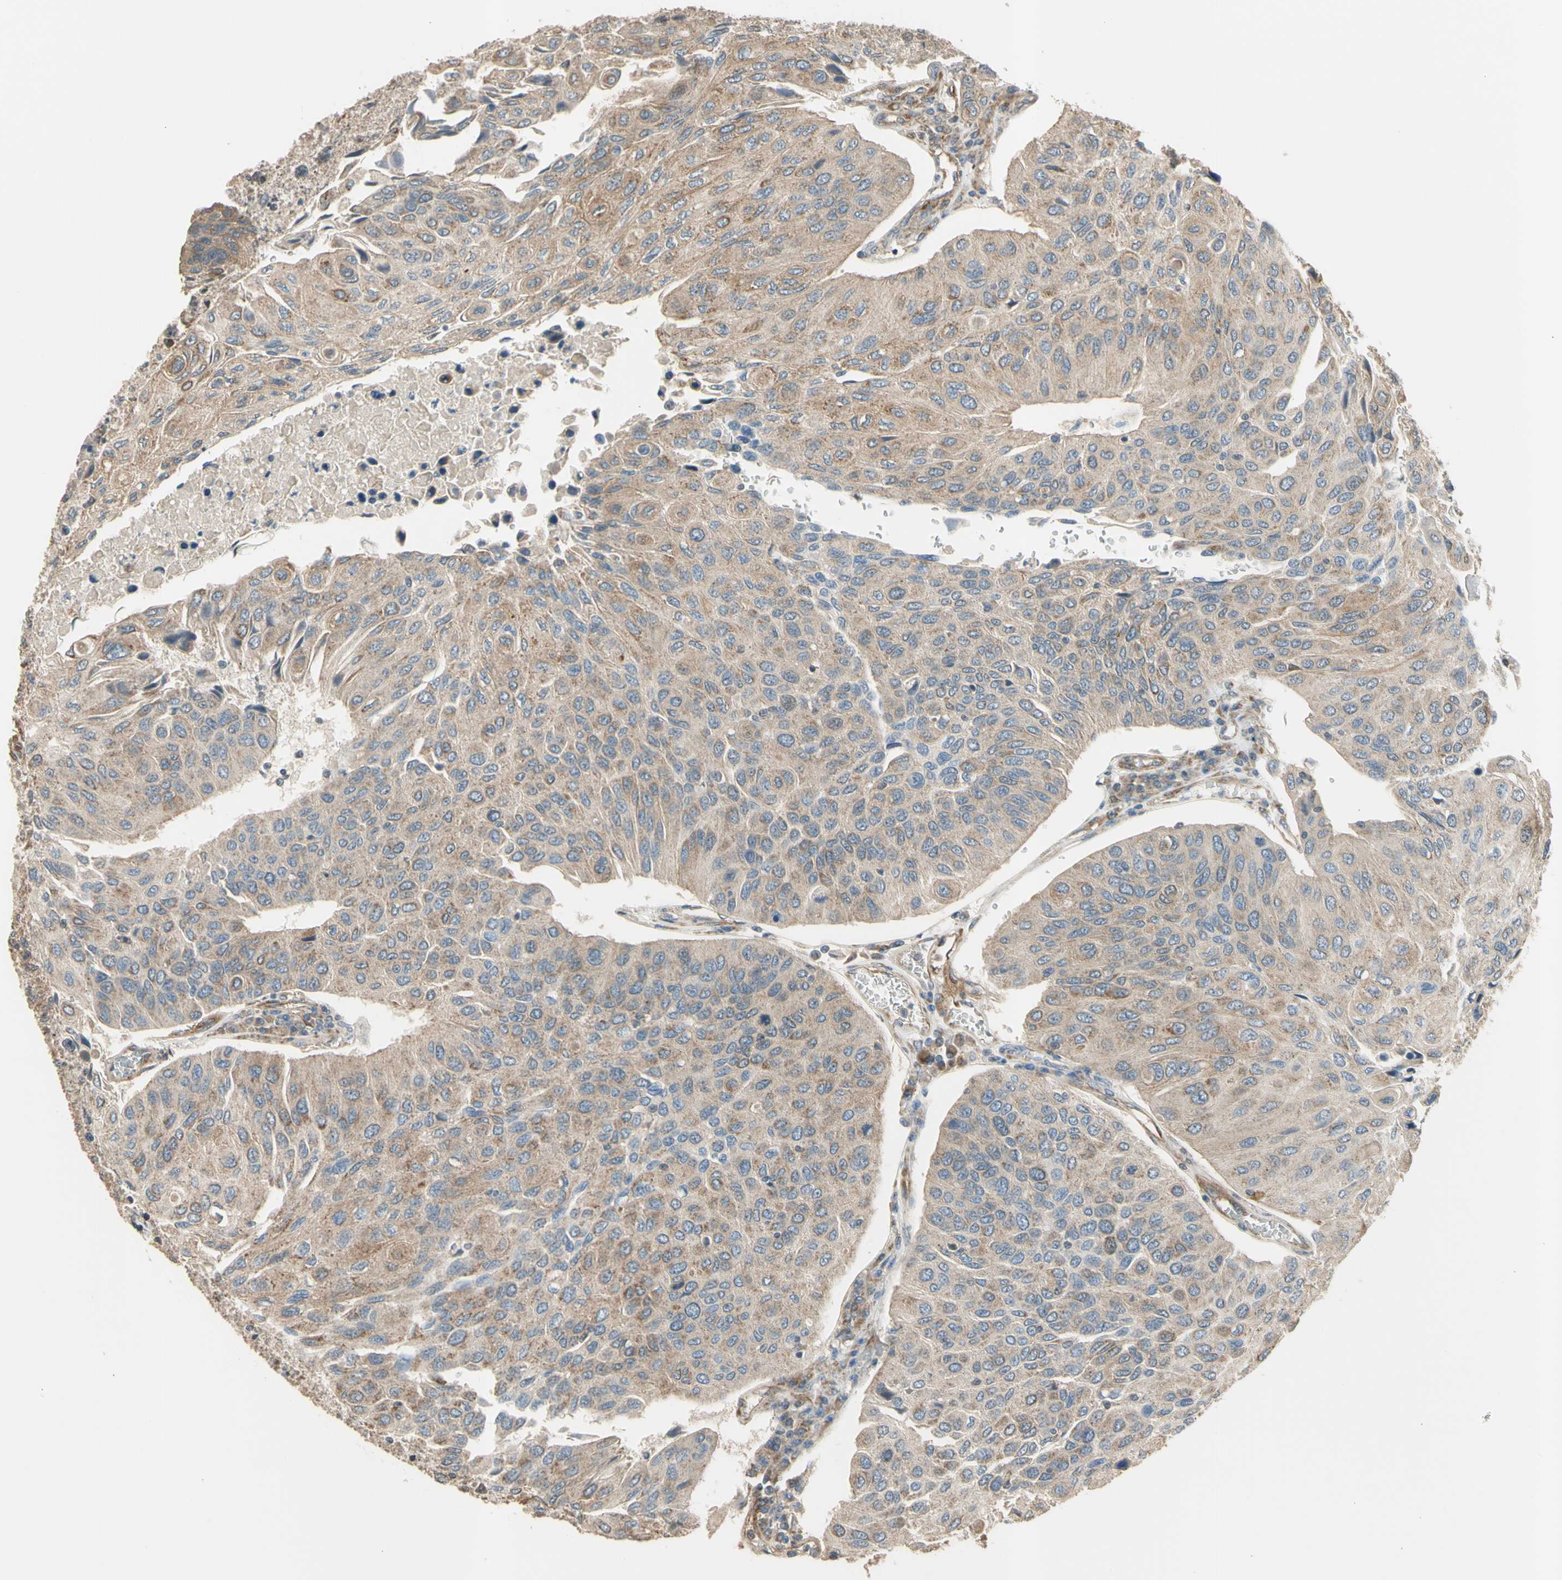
{"staining": {"intensity": "moderate", "quantity": ">75%", "location": "cytoplasmic/membranous"}, "tissue": "urothelial cancer", "cell_type": "Tumor cells", "image_type": "cancer", "snomed": [{"axis": "morphology", "description": "Urothelial carcinoma, High grade"}, {"axis": "topography", "description": "Urinary bladder"}], "caption": "IHC photomicrograph of urothelial cancer stained for a protein (brown), which reveals medium levels of moderate cytoplasmic/membranous positivity in about >75% of tumor cells.", "gene": "EFNB2", "patient": {"sex": "male", "age": 66}}